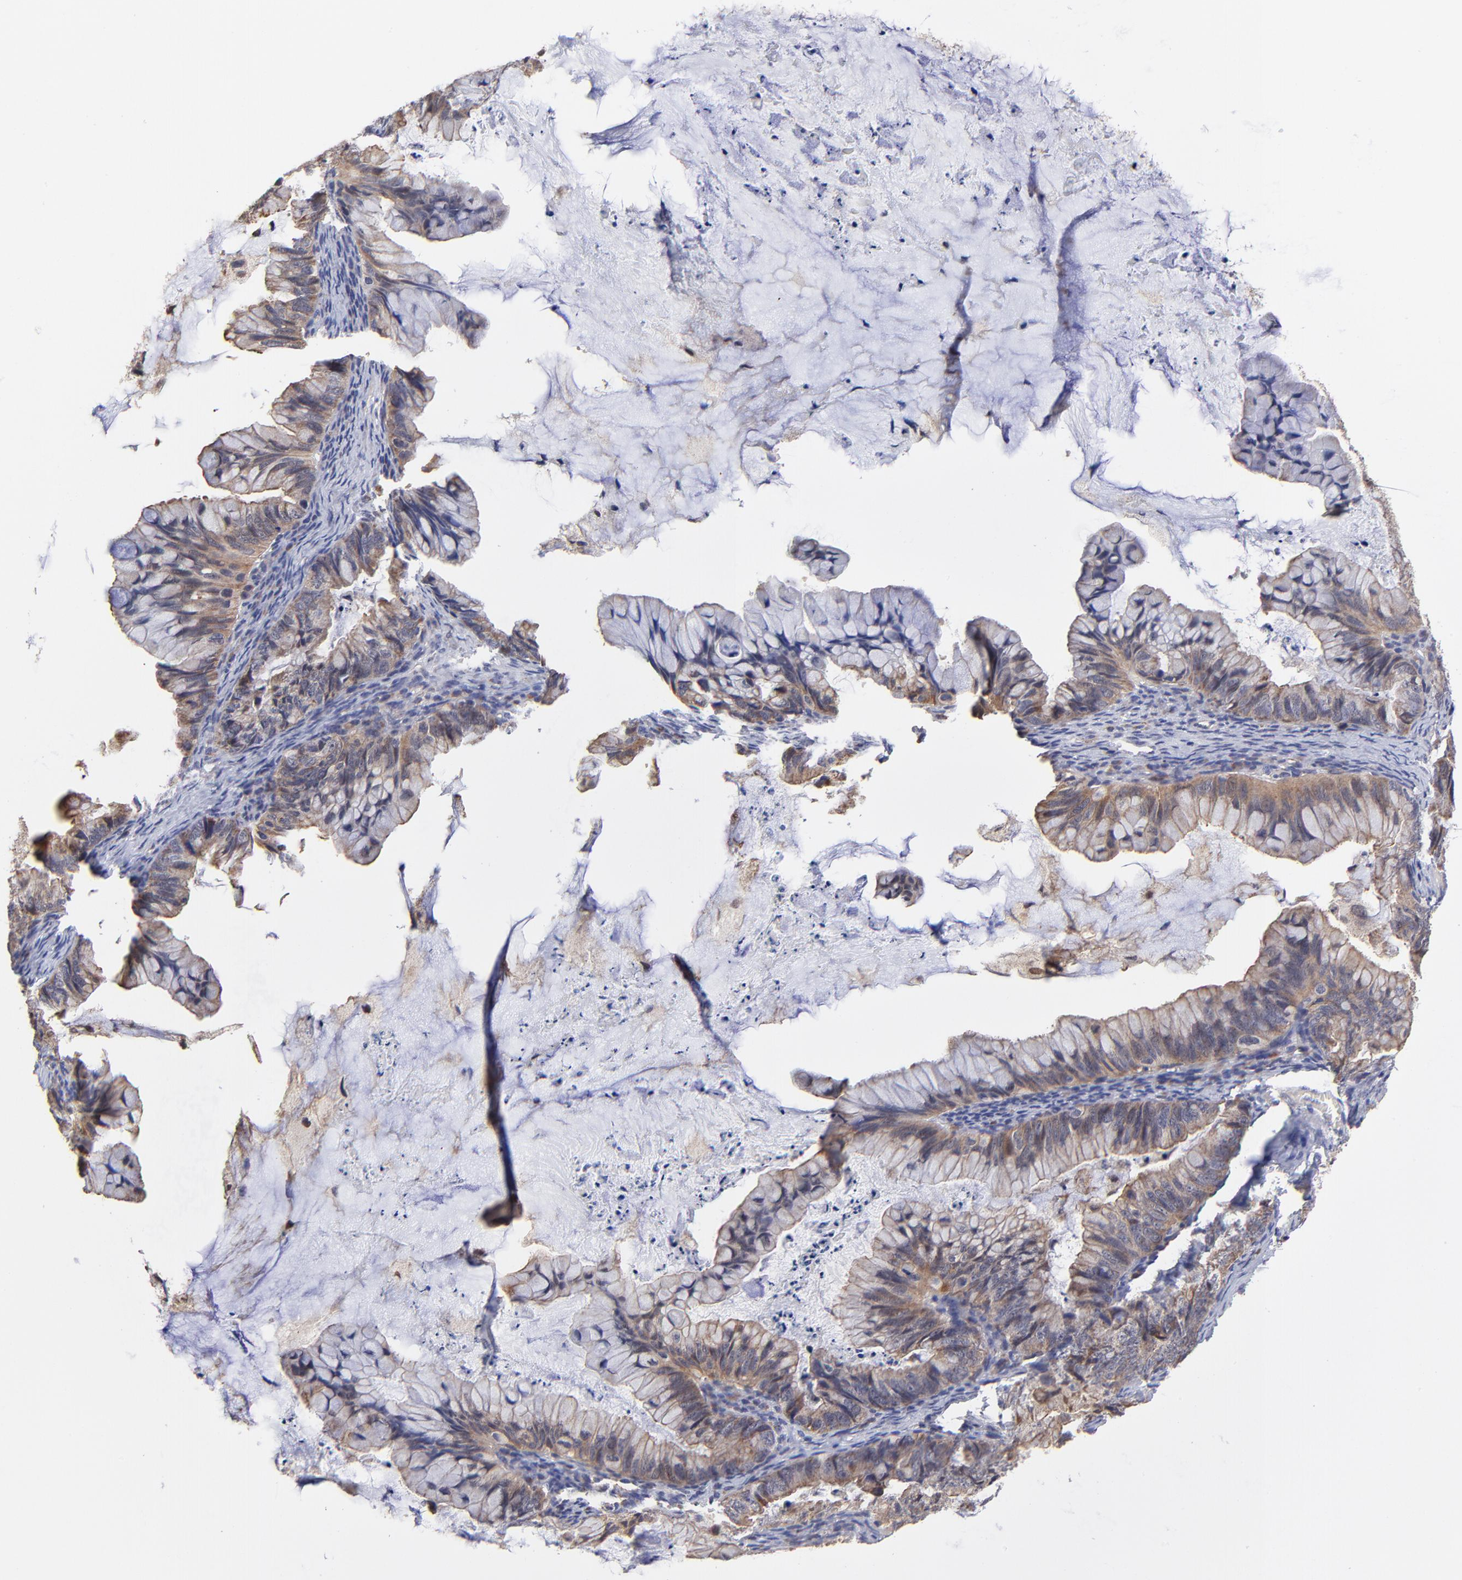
{"staining": {"intensity": "moderate", "quantity": ">75%", "location": "cytoplasmic/membranous"}, "tissue": "ovarian cancer", "cell_type": "Tumor cells", "image_type": "cancer", "snomed": [{"axis": "morphology", "description": "Cystadenocarcinoma, mucinous, NOS"}, {"axis": "topography", "description": "Ovary"}], "caption": "Immunohistochemistry photomicrograph of mucinous cystadenocarcinoma (ovarian) stained for a protein (brown), which exhibits medium levels of moderate cytoplasmic/membranous staining in approximately >75% of tumor cells.", "gene": "FBXL12", "patient": {"sex": "female", "age": 36}}